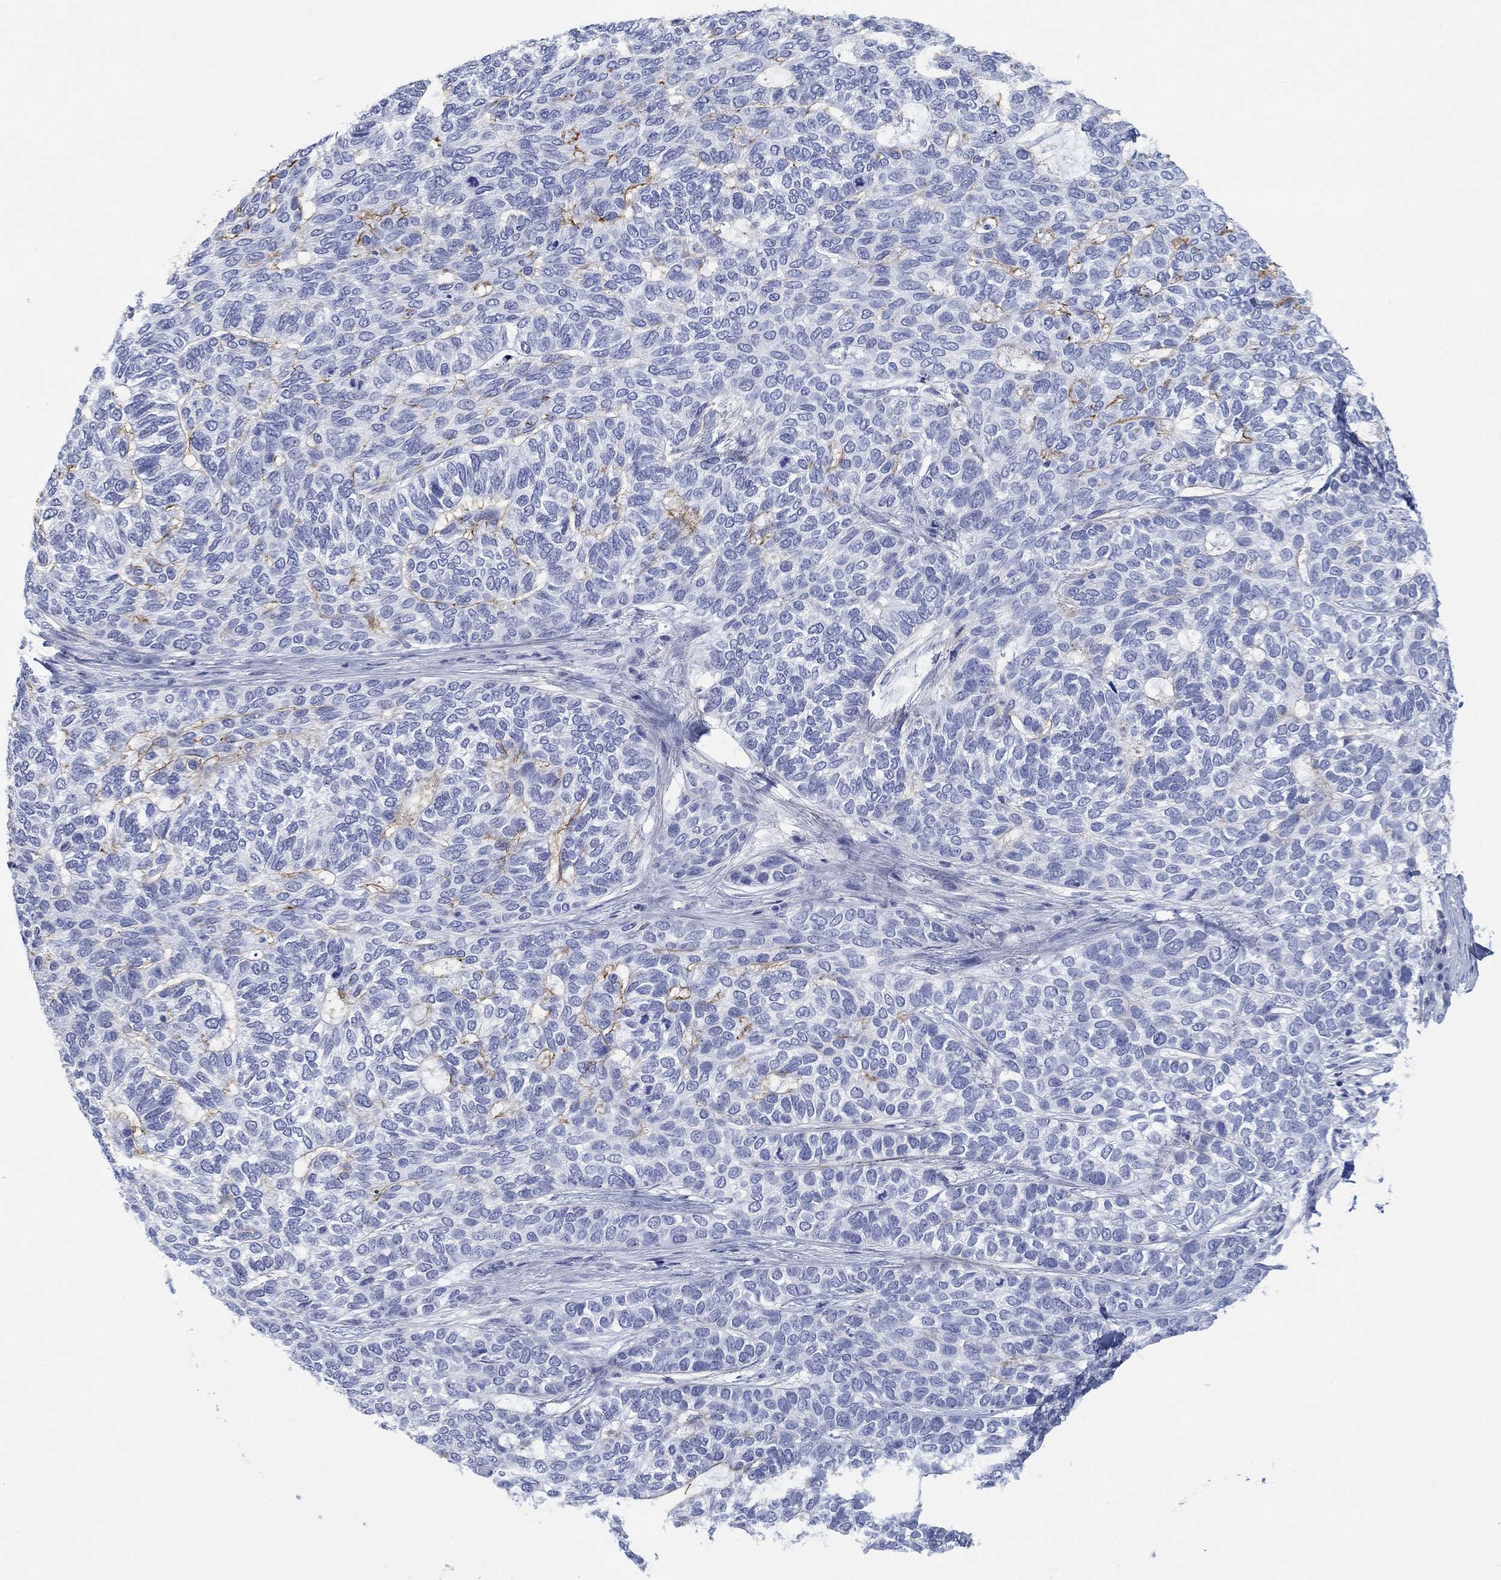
{"staining": {"intensity": "negative", "quantity": "none", "location": "none"}, "tissue": "skin cancer", "cell_type": "Tumor cells", "image_type": "cancer", "snomed": [{"axis": "morphology", "description": "Basal cell carcinoma"}, {"axis": "topography", "description": "Skin"}], "caption": "Skin basal cell carcinoma was stained to show a protein in brown. There is no significant expression in tumor cells.", "gene": "PDYN", "patient": {"sex": "female", "age": 65}}